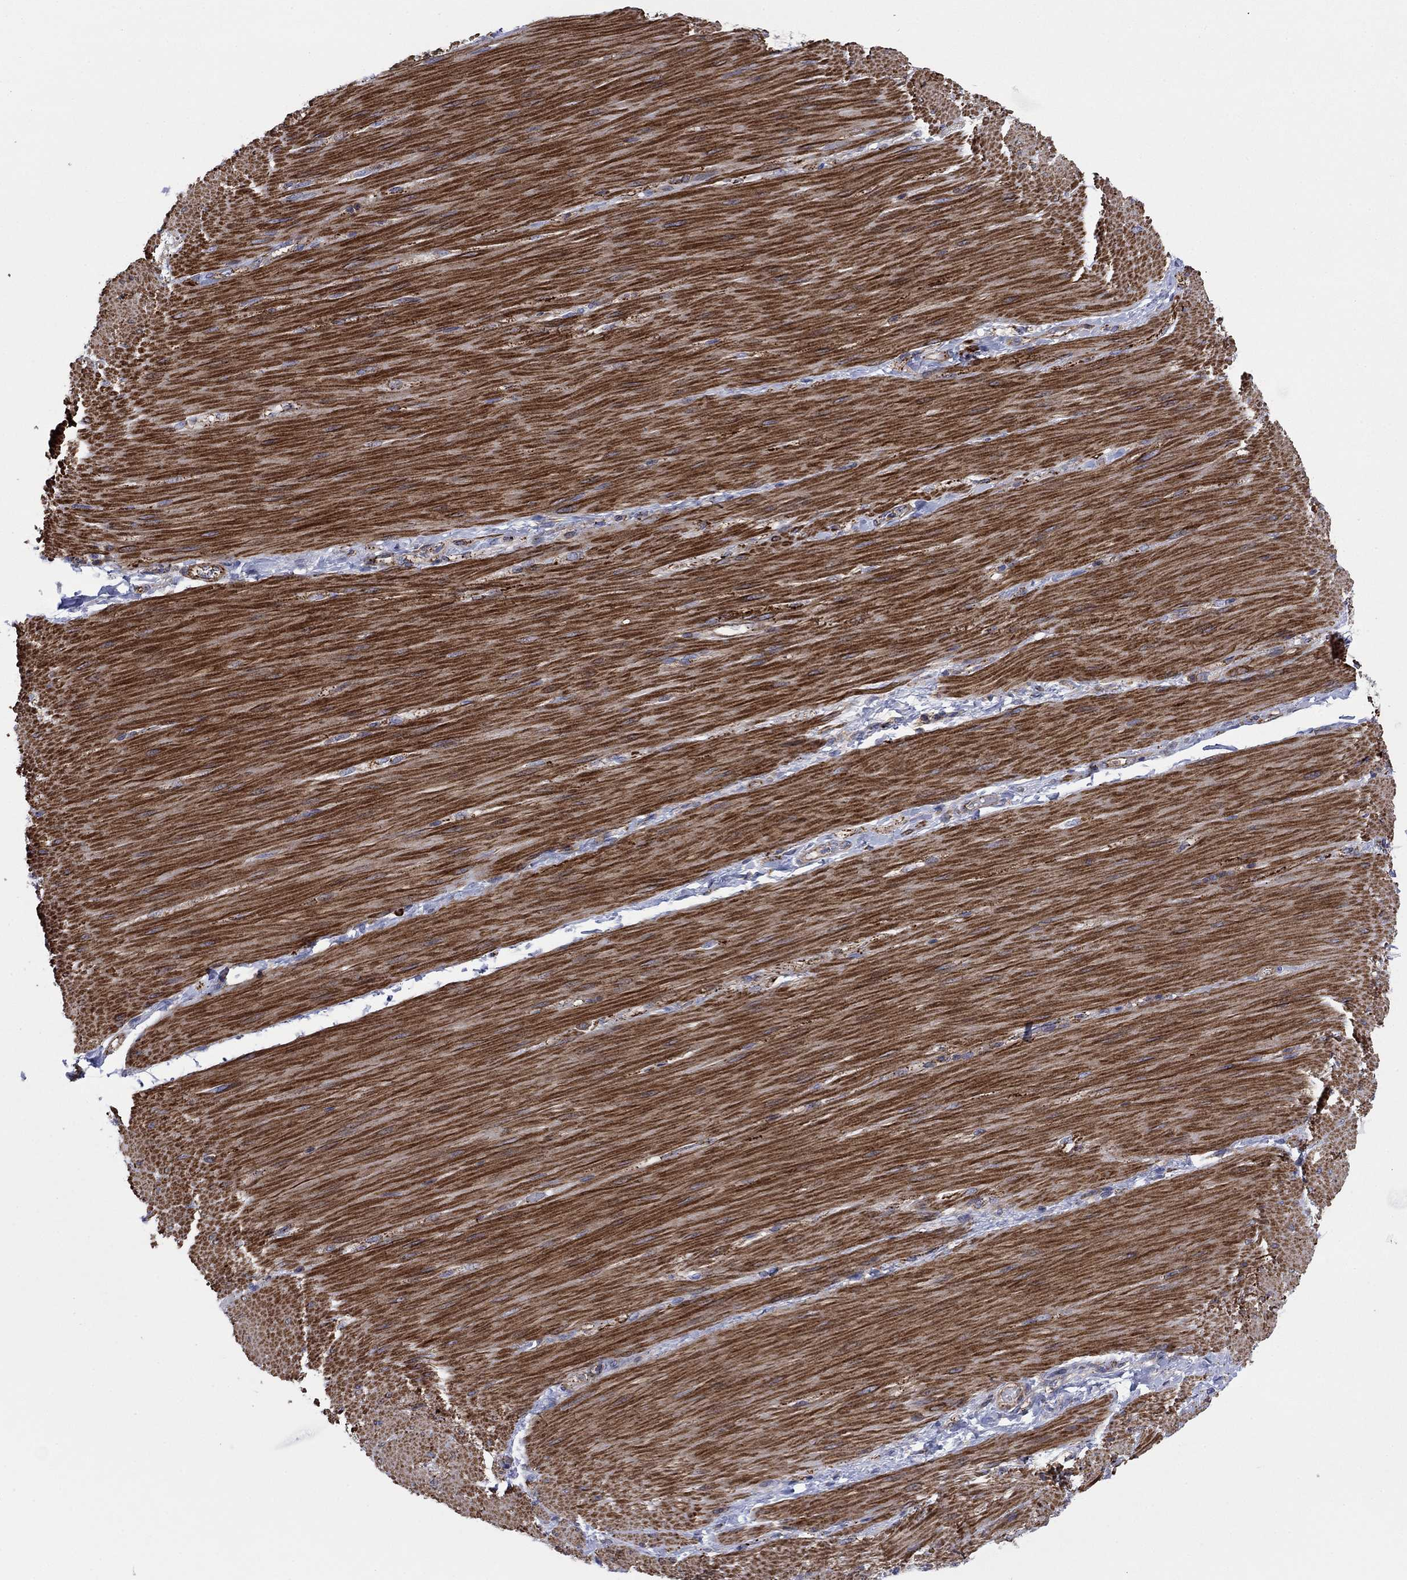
{"staining": {"intensity": "negative", "quantity": "none", "location": "none"}, "tissue": "adipose tissue", "cell_type": "Adipocytes", "image_type": "normal", "snomed": [{"axis": "morphology", "description": "Normal tissue, NOS"}, {"axis": "topography", "description": "Smooth muscle"}, {"axis": "topography", "description": "Duodenum"}, {"axis": "topography", "description": "Peripheral nerve tissue"}], "caption": "Adipocytes are negative for brown protein staining in normal adipose tissue. The staining was performed using DAB to visualize the protein expression in brown, while the nuclei were stained in blue with hematoxylin (Magnification: 20x).", "gene": "PAG1", "patient": {"sex": "female", "age": 61}}